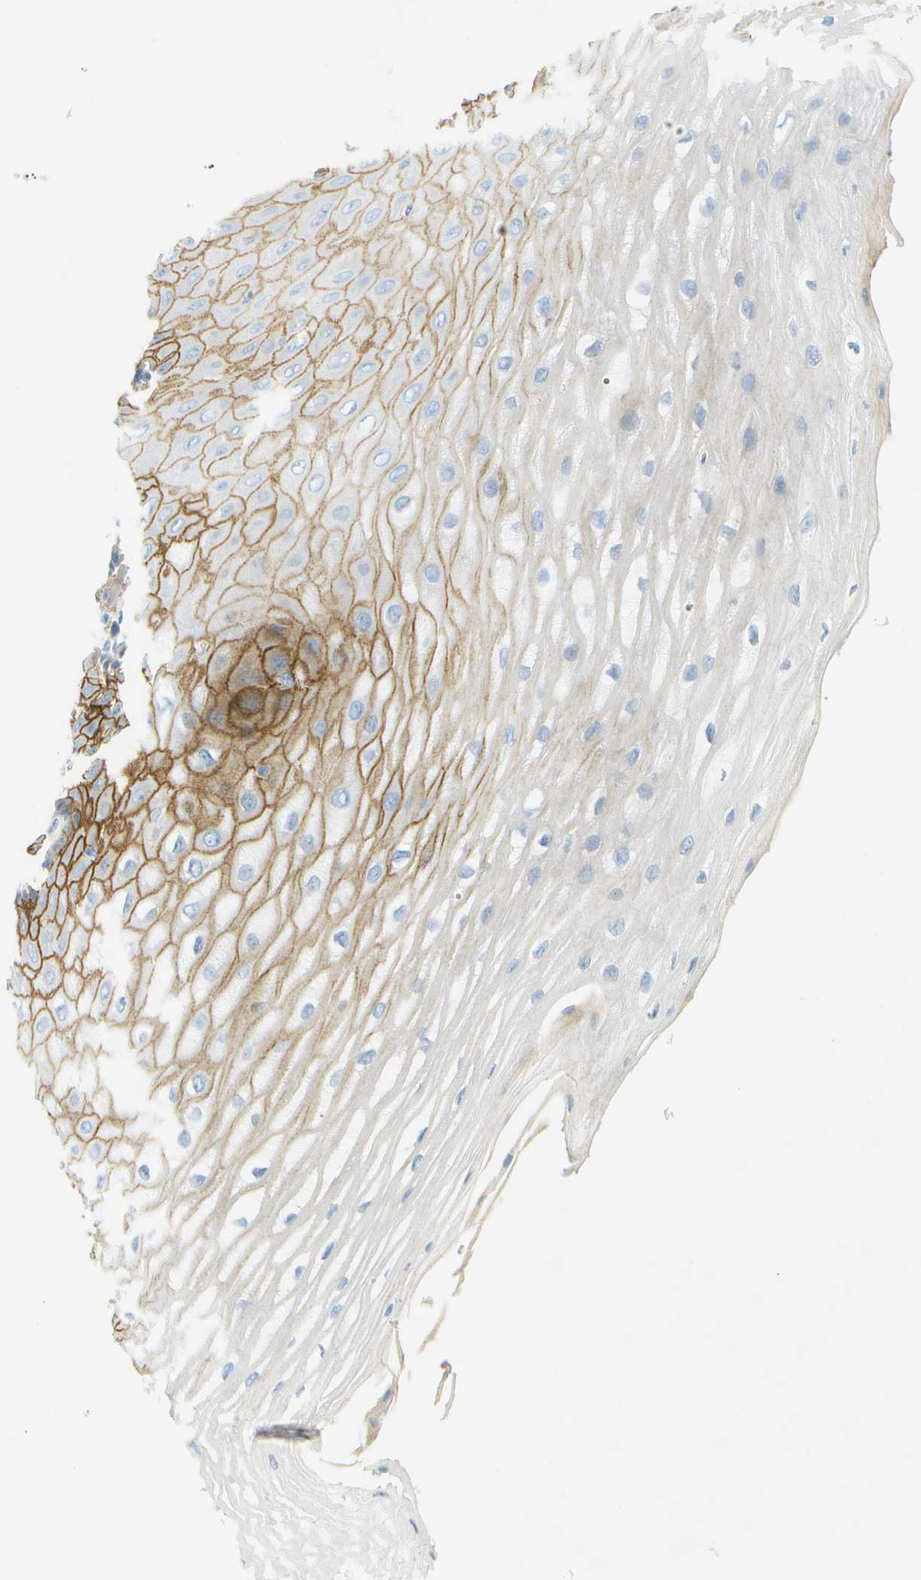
{"staining": {"intensity": "strong", "quantity": "<25%", "location": "cytoplasmic/membranous"}, "tissue": "esophagus", "cell_type": "Squamous epithelial cells", "image_type": "normal", "snomed": [{"axis": "morphology", "description": "Normal tissue, NOS"}, {"axis": "topography", "description": "Esophagus"}], "caption": "Esophagus stained with immunohistochemistry (IHC) demonstrates strong cytoplasmic/membranous positivity in approximately <25% of squamous epithelial cells. (DAB IHC with brightfield microscopy, high magnification).", "gene": "SMYD5", "patient": {"sex": "male", "age": 54}}